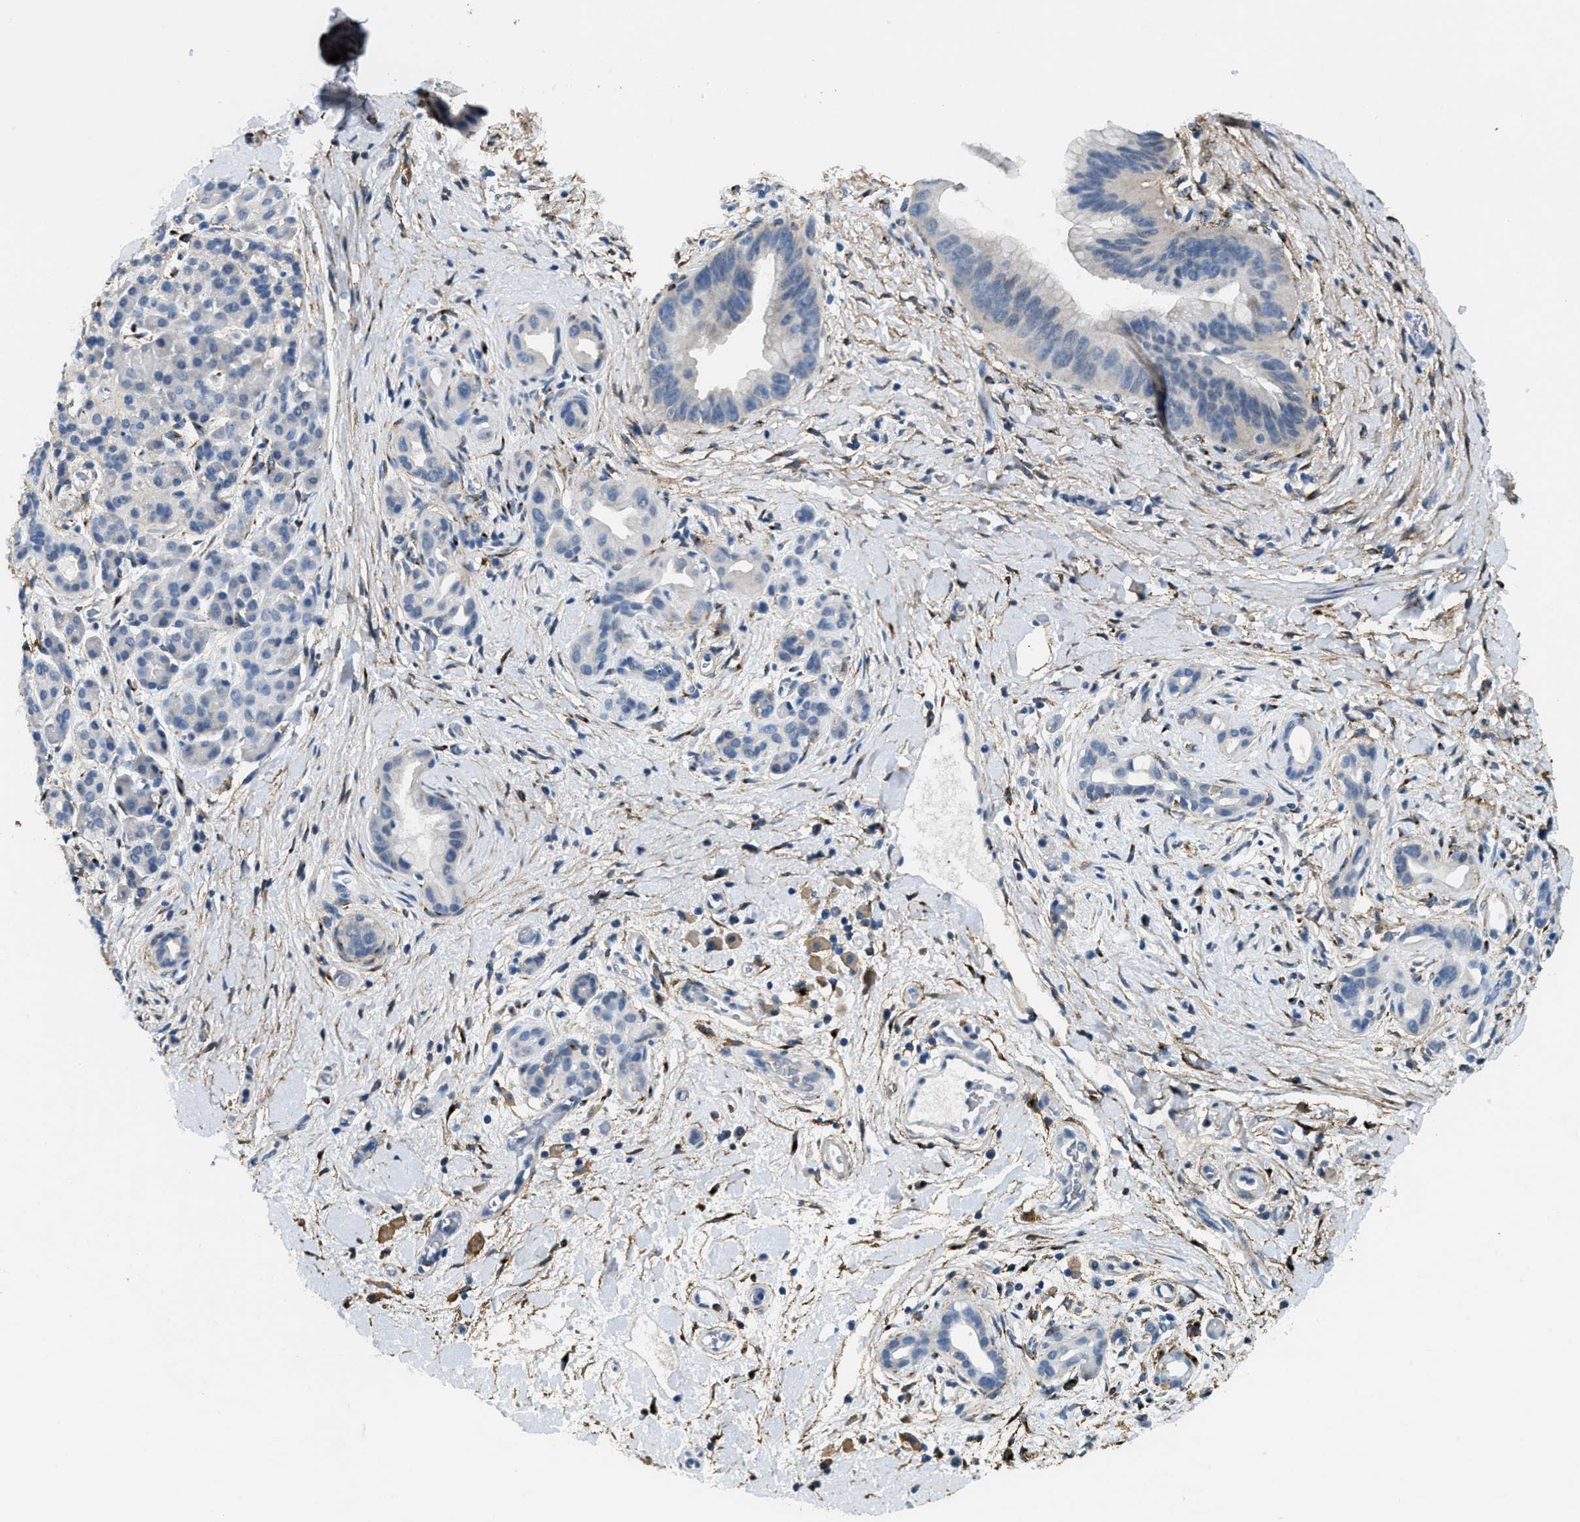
{"staining": {"intensity": "negative", "quantity": "none", "location": "none"}, "tissue": "pancreatic cancer", "cell_type": "Tumor cells", "image_type": "cancer", "snomed": [{"axis": "morphology", "description": "Adenocarcinoma, NOS"}, {"axis": "topography", "description": "Pancreas"}], "caption": "IHC image of human adenocarcinoma (pancreatic) stained for a protein (brown), which displays no positivity in tumor cells. (DAB IHC, high magnification).", "gene": "LRP1", "patient": {"sex": "male", "age": 55}}